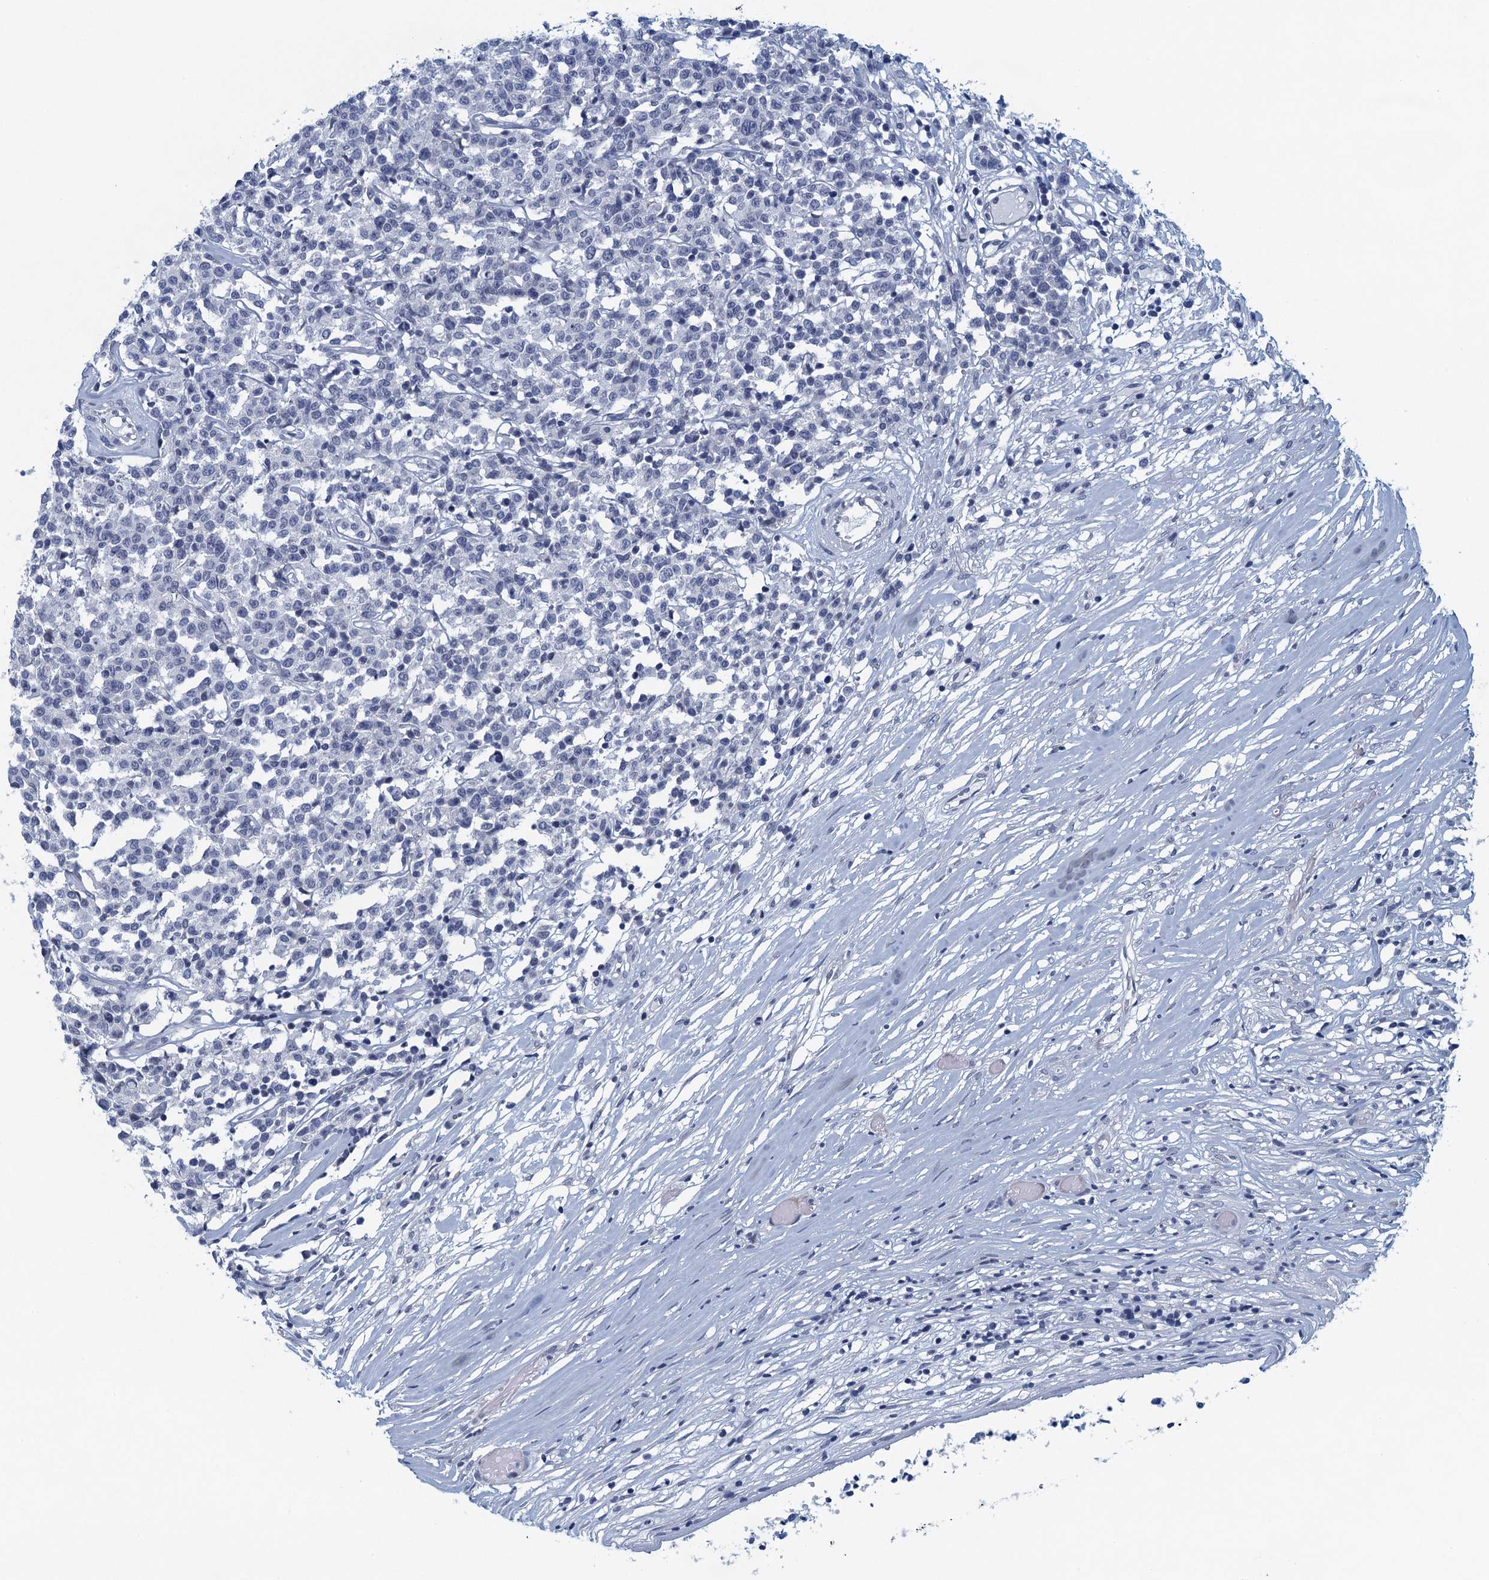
{"staining": {"intensity": "negative", "quantity": "none", "location": "none"}, "tissue": "lymphoma", "cell_type": "Tumor cells", "image_type": "cancer", "snomed": [{"axis": "morphology", "description": "Malignant lymphoma, non-Hodgkin's type, Low grade"}, {"axis": "topography", "description": "Small intestine"}], "caption": "Immunohistochemical staining of low-grade malignant lymphoma, non-Hodgkin's type shows no significant positivity in tumor cells.", "gene": "ENSG00000131152", "patient": {"sex": "female", "age": 59}}